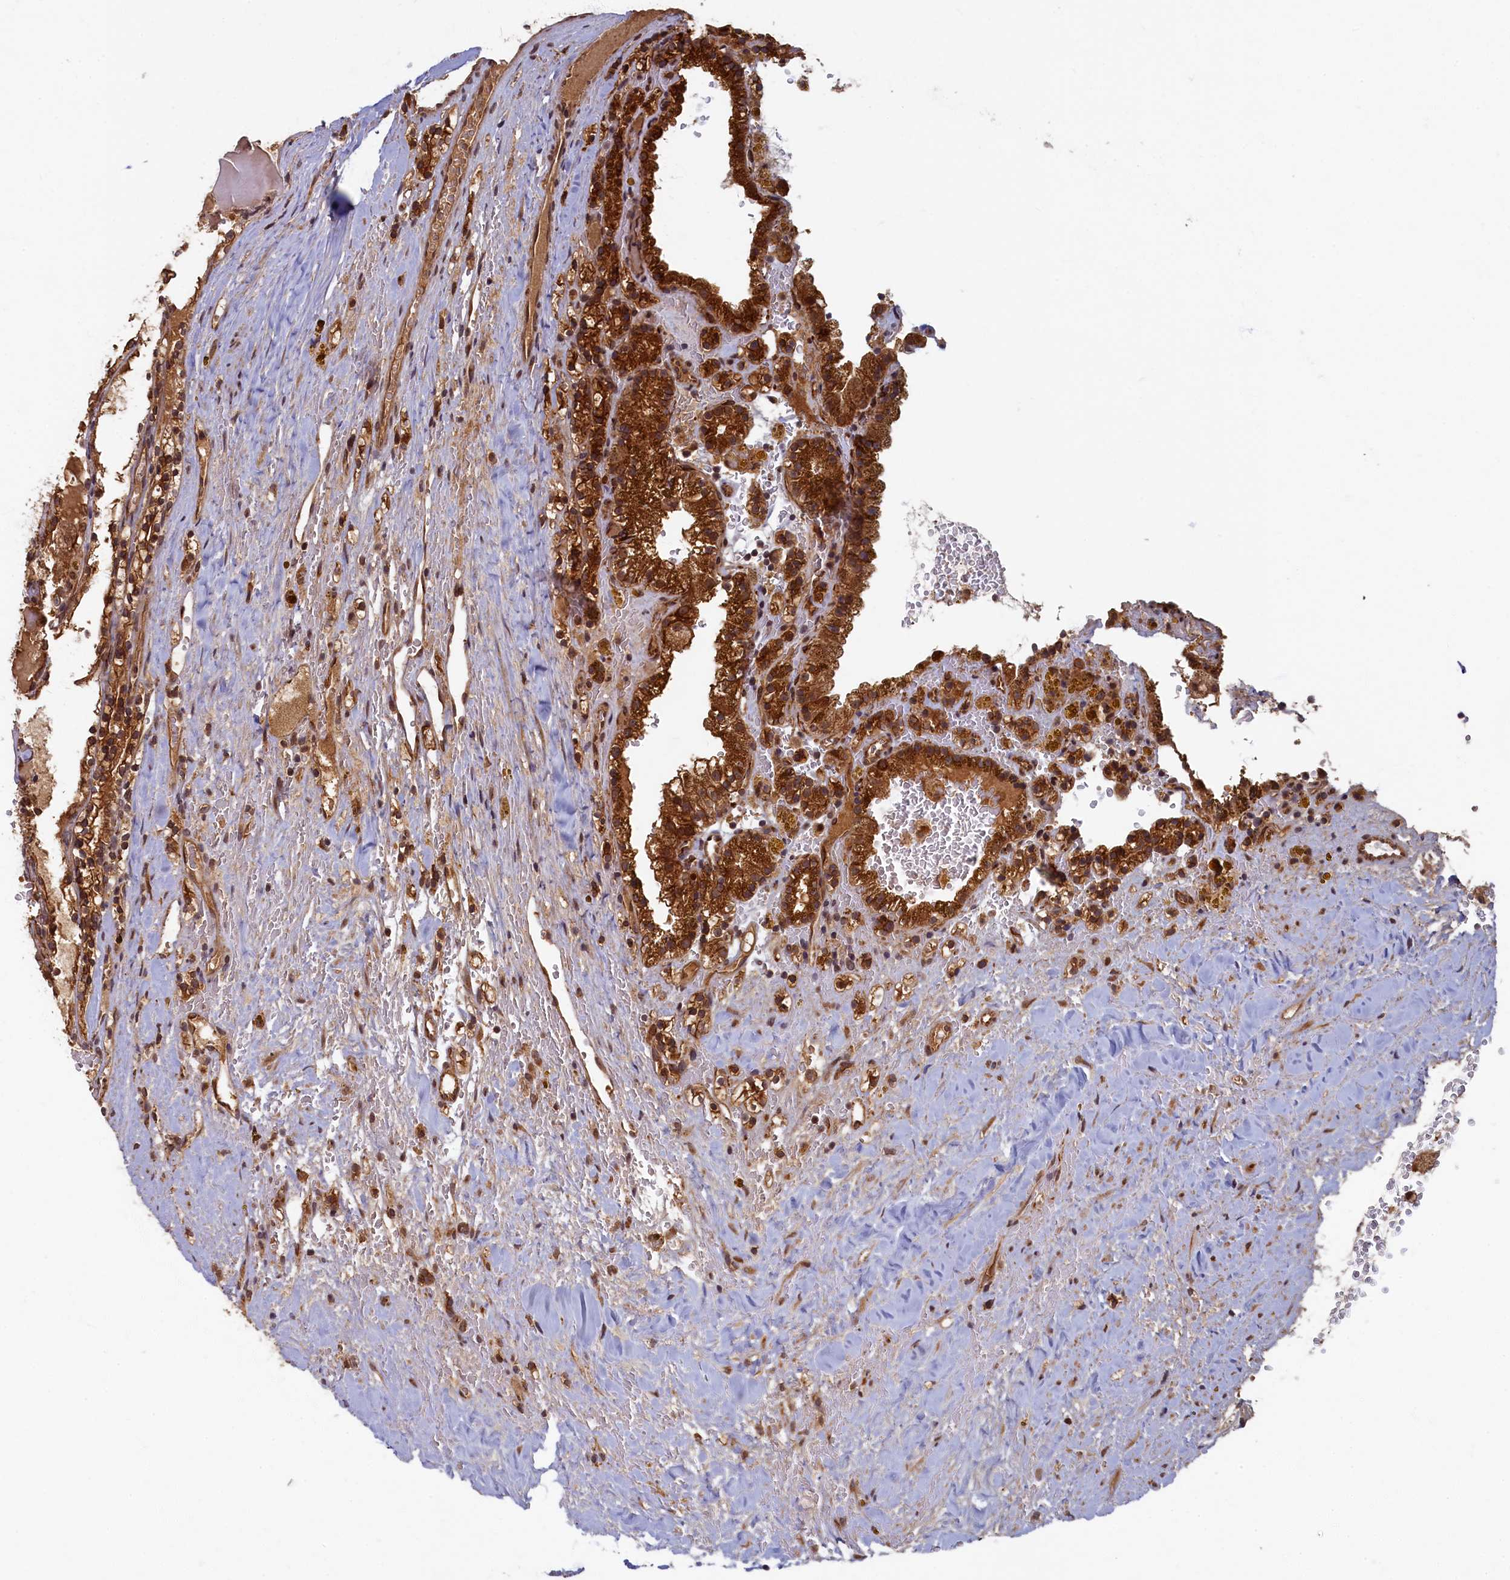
{"staining": {"intensity": "strong", "quantity": ">75%", "location": "cytoplasmic/membranous"}, "tissue": "renal cancer", "cell_type": "Tumor cells", "image_type": "cancer", "snomed": [{"axis": "morphology", "description": "Adenocarcinoma, NOS"}, {"axis": "topography", "description": "Kidney"}], "caption": "The immunohistochemical stain highlights strong cytoplasmic/membranous positivity in tumor cells of renal adenocarcinoma tissue. Using DAB (brown) and hematoxylin (blue) stains, captured at high magnification using brightfield microscopy.", "gene": "BRCA1", "patient": {"sex": "female", "age": 56}}